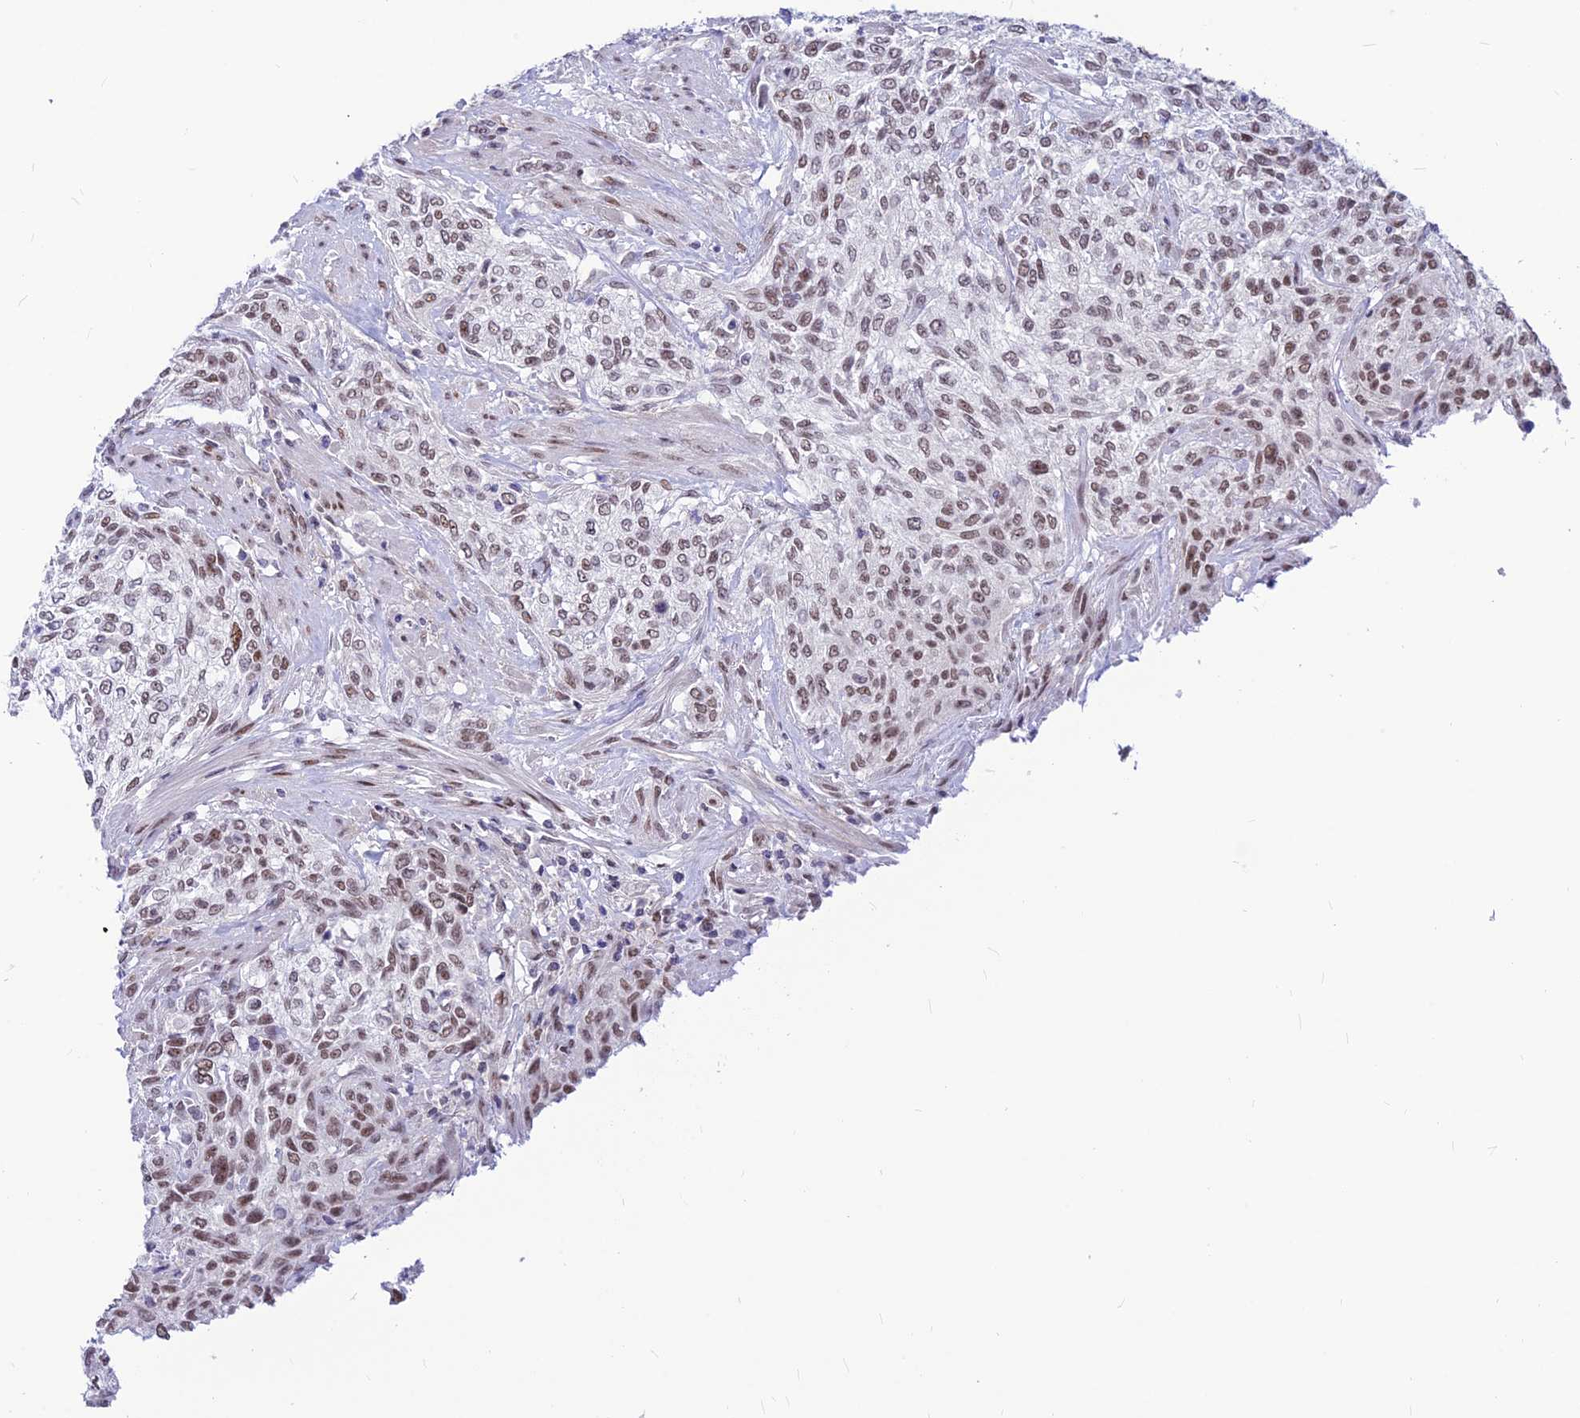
{"staining": {"intensity": "weak", "quantity": "25%-75%", "location": "nuclear"}, "tissue": "urothelial cancer", "cell_type": "Tumor cells", "image_type": "cancer", "snomed": [{"axis": "morphology", "description": "Normal tissue, NOS"}, {"axis": "morphology", "description": "Urothelial carcinoma, NOS"}, {"axis": "topography", "description": "Urinary bladder"}, {"axis": "topography", "description": "Peripheral nerve tissue"}], "caption": "Tumor cells exhibit low levels of weak nuclear staining in approximately 25%-75% of cells in human transitional cell carcinoma.", "gene": "KCTD13", "patient": {"sex": "male", "age": 35}}